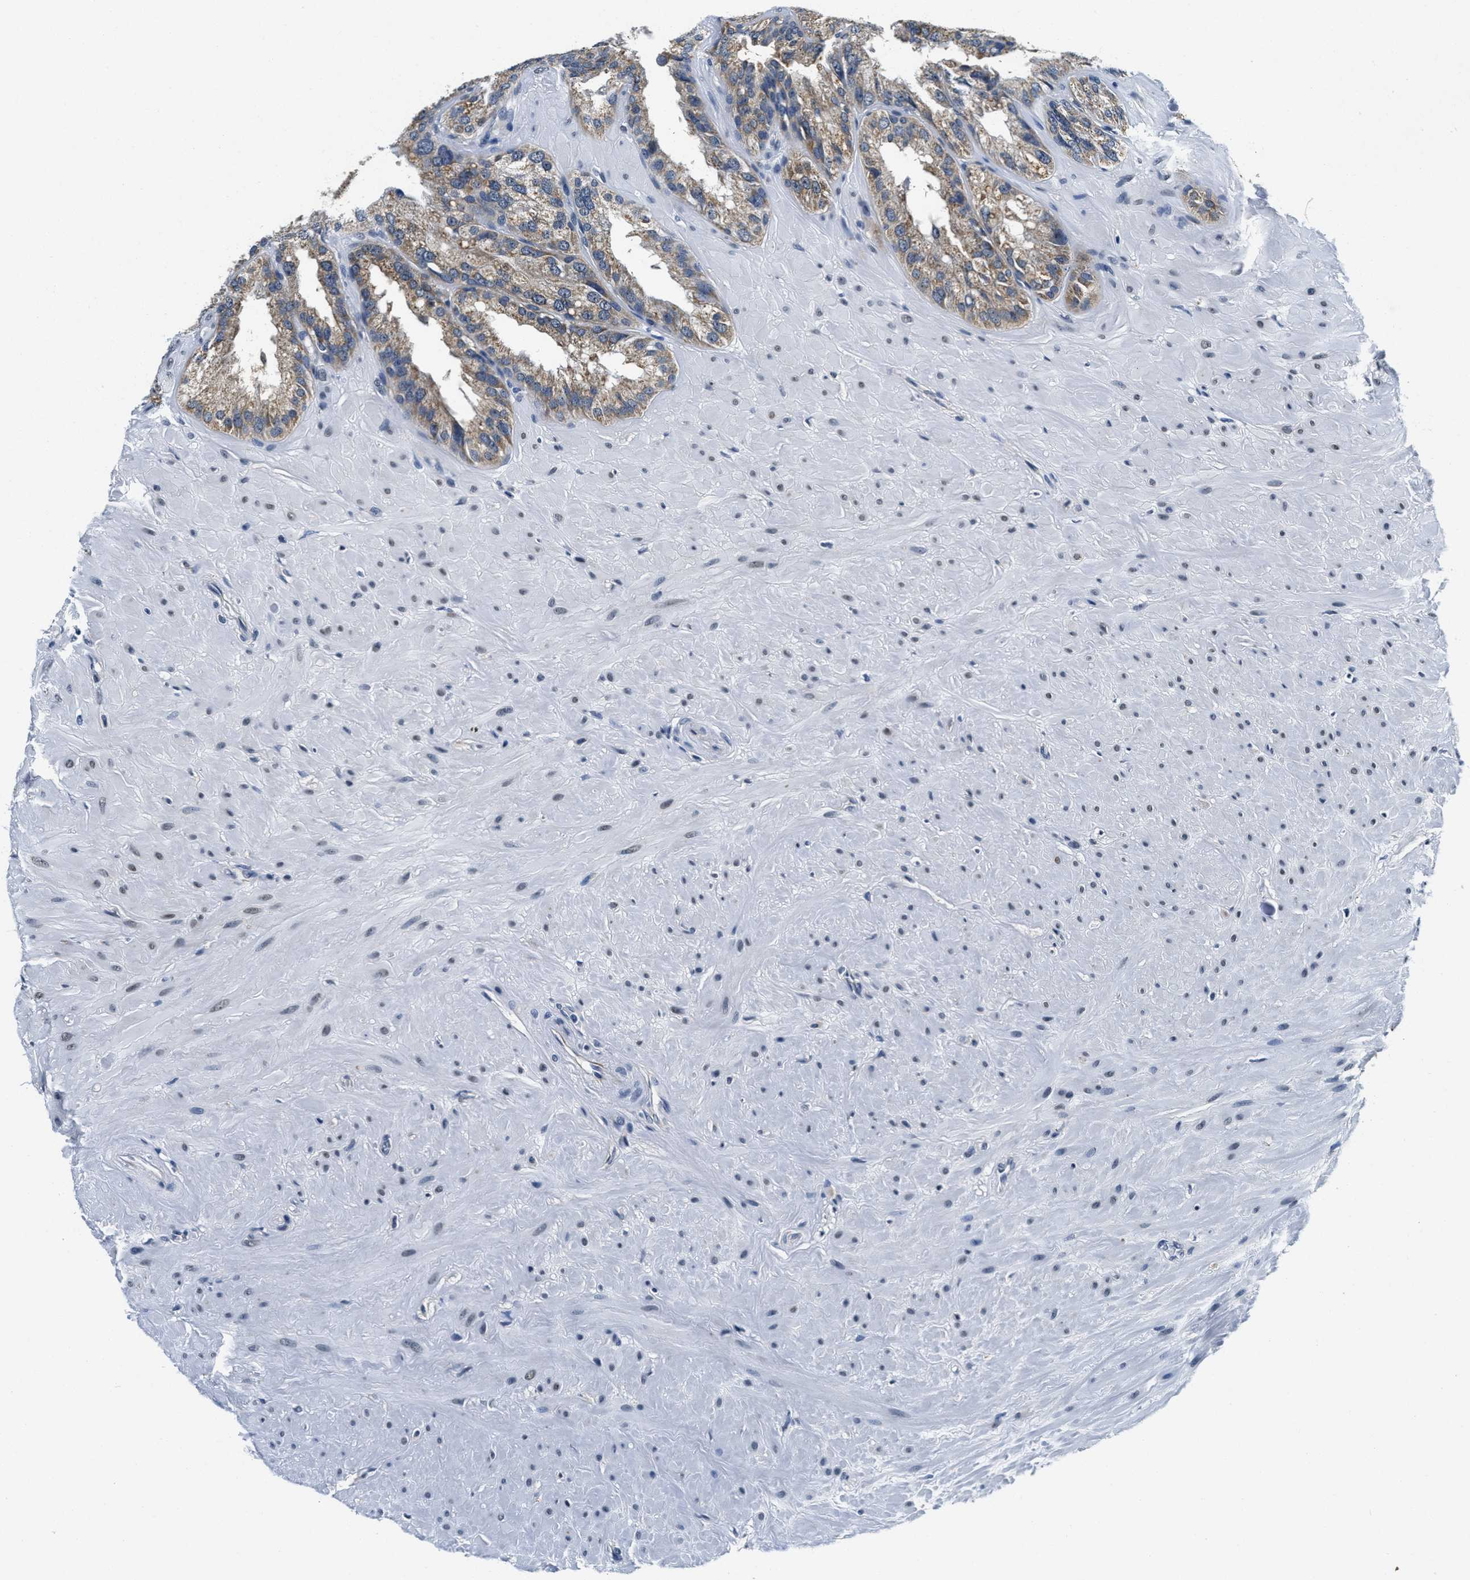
{"staining": {"intensity": "moderate", "quantity": "<25%", "location": "cytoplasmic/membranous"}, "tissue": "seminal vesicle", "cell_type": "Glandular cells", "image_type": "normal", "snomed": [{"axis": "morphology", "description": "Normal tissue, NOS"}, {"axis": "topography", "description": "Seminal veicle"}], "caption": "This photomicrograph demonstrates IHC staining of benign seminal vesicle, with low moderate cytoplasmic/membranous positivity in about <25% of glandular cells.", "gene": "HS3ST2", "patient": {"sex": "male", "age": 68}}